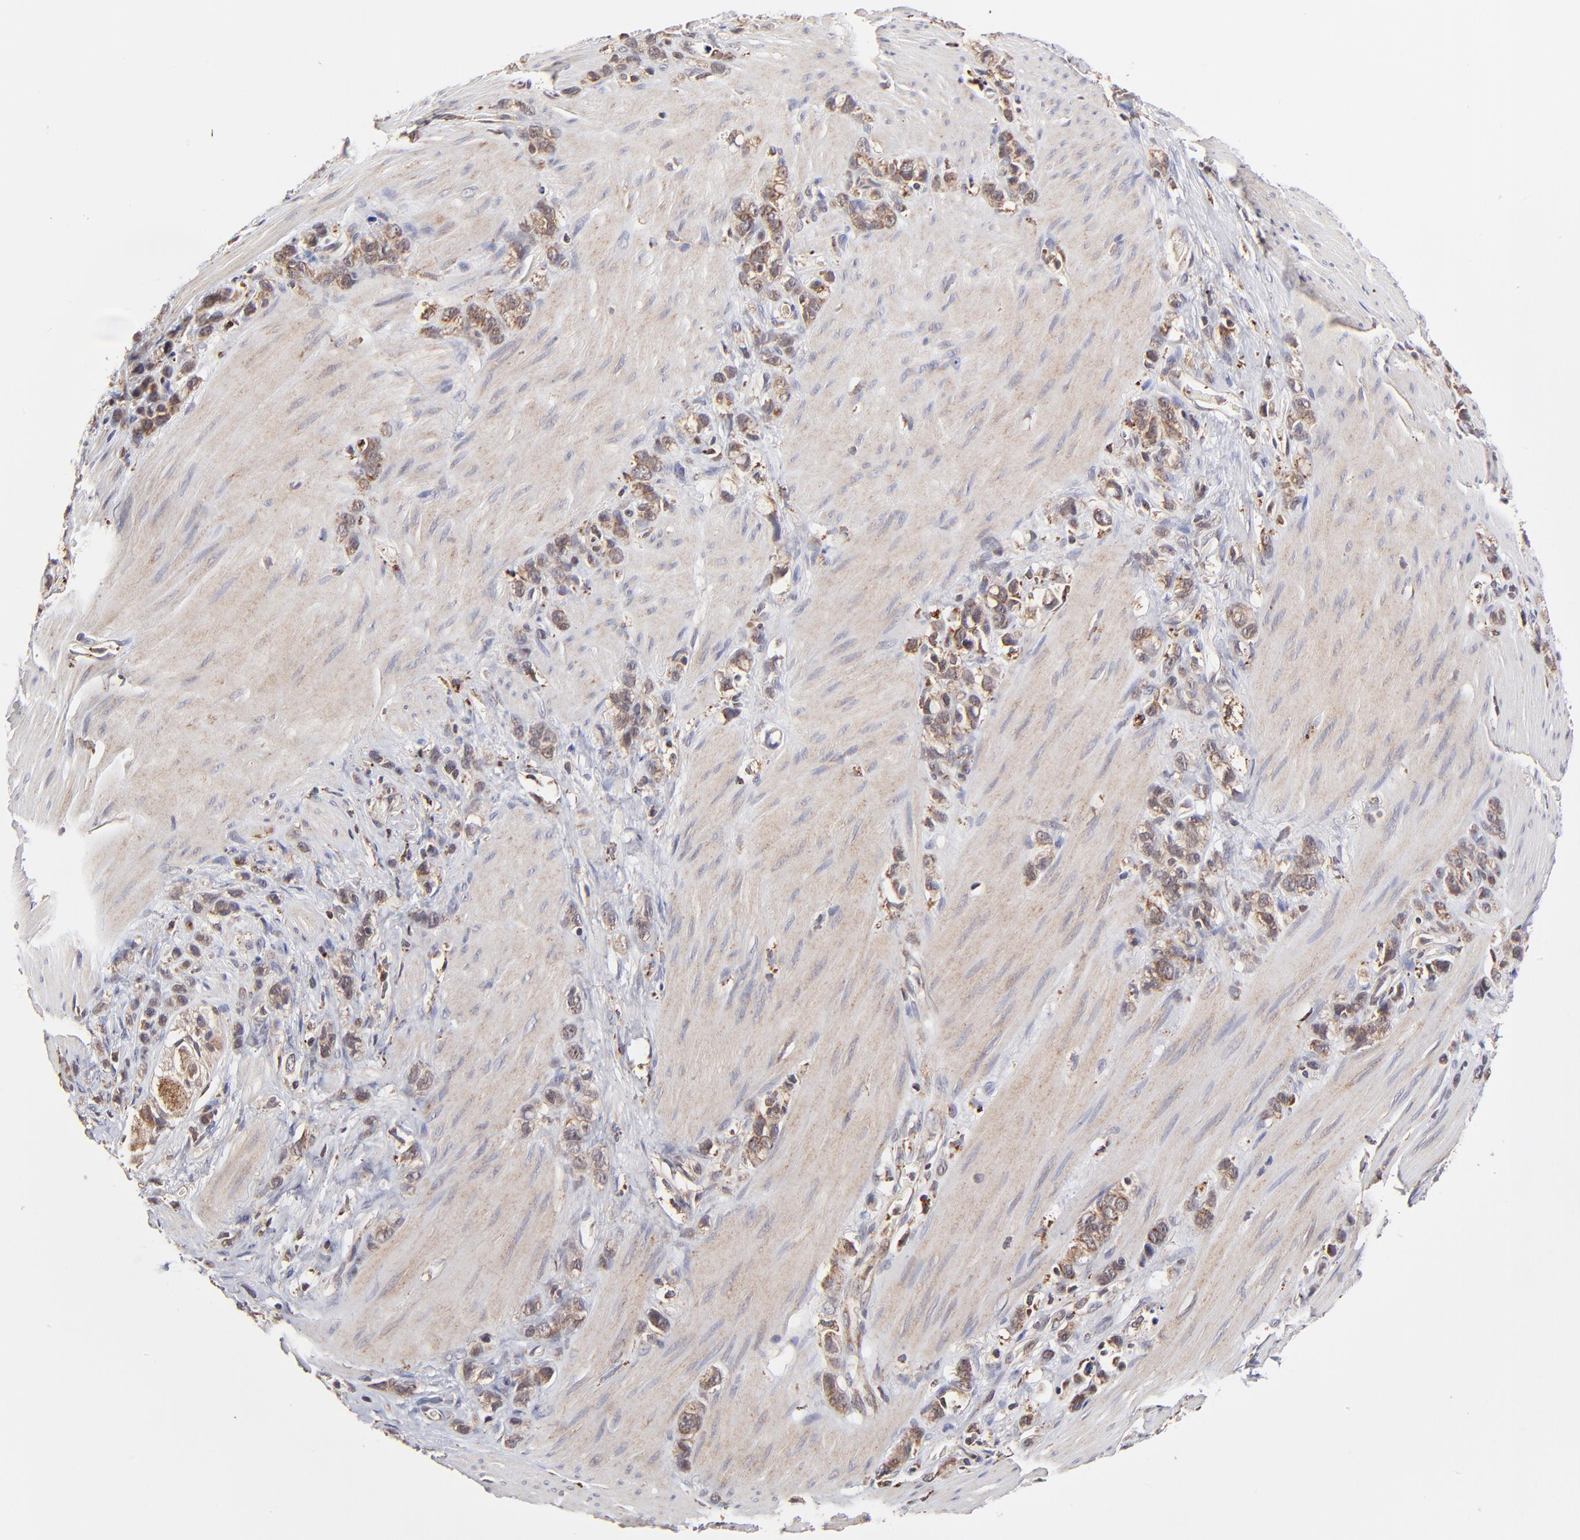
{"staining": {"intensity": "moderate", "quantity": ">75%", "location": "cytoplasmic/membranous"}, "tissue": "stomach cancer", "cell_type": "Tumor cells", "image_type": "cancer", "snomed": [{"axis": "morphology", "description": "Normal tissue, NOS"}, {"axis": "morphology", "description": "Adenocarcinoma, NOS"}, {"axis": "morphology", "description": "Adenocarcinoma, High grade"}, {"axis": "topography", "description": "Stomach, upper"}, {"axis": "topography", "description": "Stomach"}], "caption": "Immunohistochemical staining of adenocarcinoma (stomach) exhibits moderate cytoplasmic/membranous protein expression in approximately >75% of tumor cells. The protein is stained brown, and the nuclei are stained in blue (DAB IHC with brightfield microscopy, high magnification).", "gene": "MAP2K7", "patient": {"sex": "female", "age": 65}}